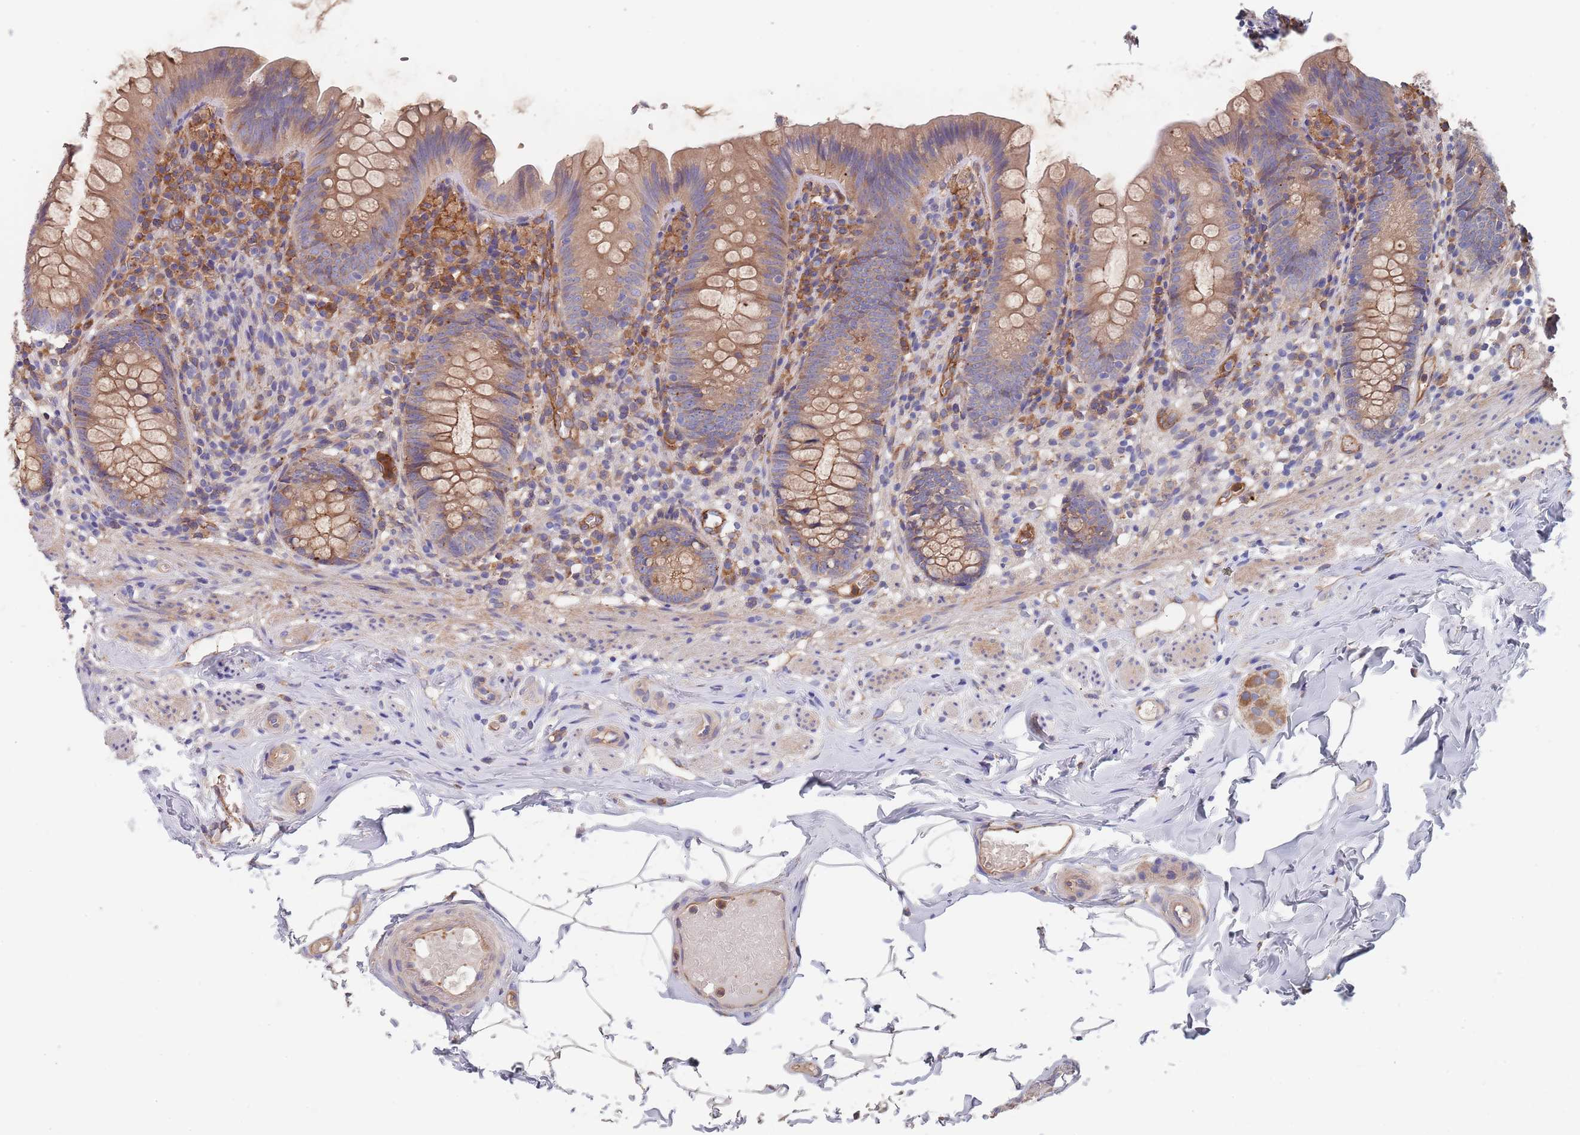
{"staining": {"intensity": "moderate", "quantity": ">75%", "location": "cytoplasmic/membranous"}, "tissue": "appendix", "cell_type": "Glandular cells", "image_type": "normal", "snomed": [{"axis": "morphology", "description": "Normal tissue, NOS"}, {"axis": "topography", "description": "Appendix"}], "caption": "Immunohistochemical staining of normal human appendix exhibits >75% levels of moderate cytoplasmic/membranous protein expression in about >75% of glandular cells.", "gene": "DCUN1D3", "patient": {"sex": "male", "age": 55}}